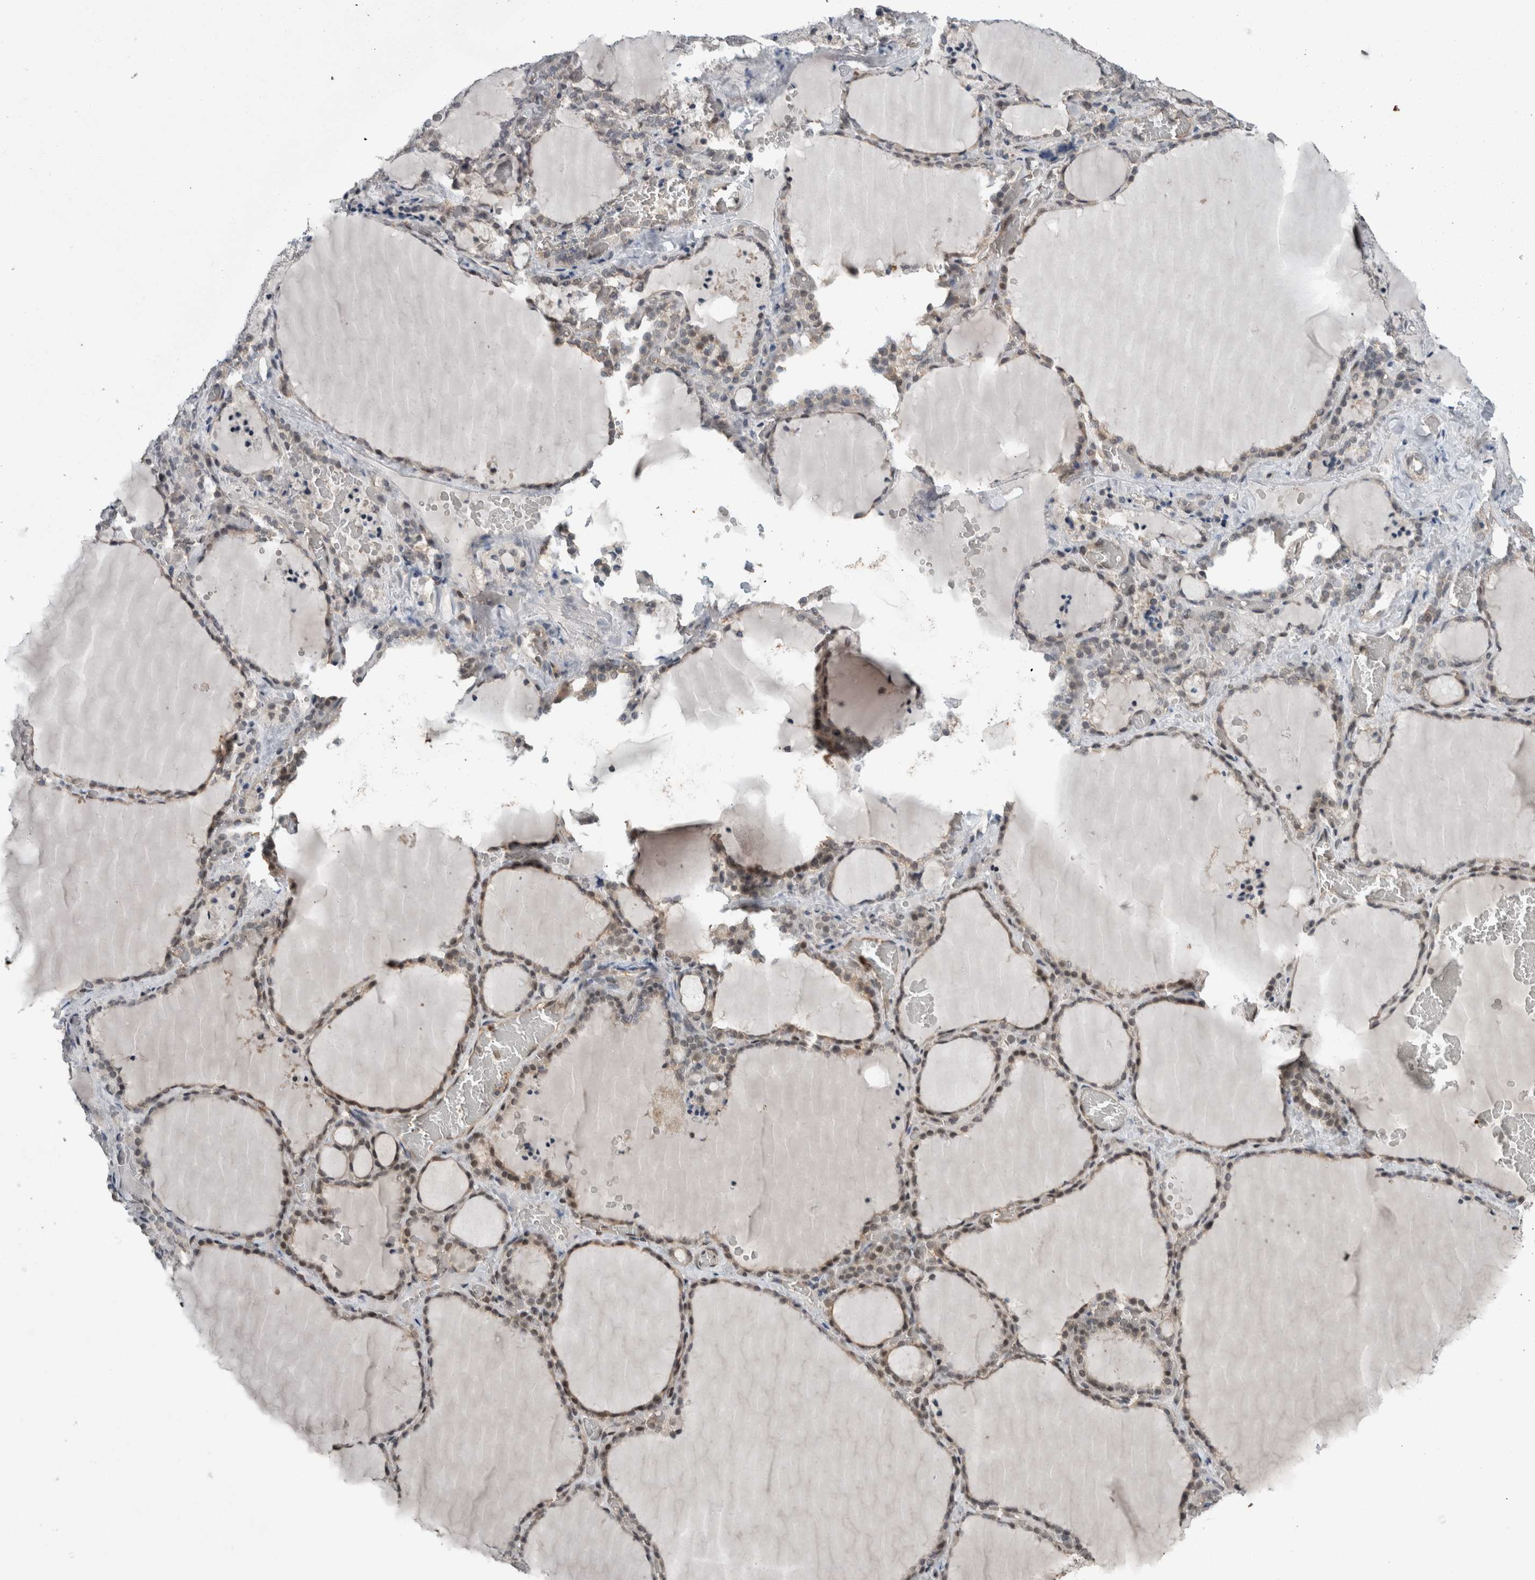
{"staining": {"intensity": "weak", "quantity": ">75%", "location": "nuclear"}, "tissue": "thyroid gland", "cell_type": "Glandular cells", "image_type": "normal", "snomed": [{"axis": "morphology", "description": "Normal tissue, NOS"}, {"axis": "topography", "description": "Thyroid gland"}], "caption": "High-power microscopy captured an immunohistochemistry (IHC) image of benign thyroid gland, revealing weak nuclear positivity in about >75% of glandular cells. Using DAB (brown) and hematoxylin (blue) stains, captured at high magnification using brightfield microscopy.", "gene": "MYO1E", "patient": {"sex": "female", "age": 22}}